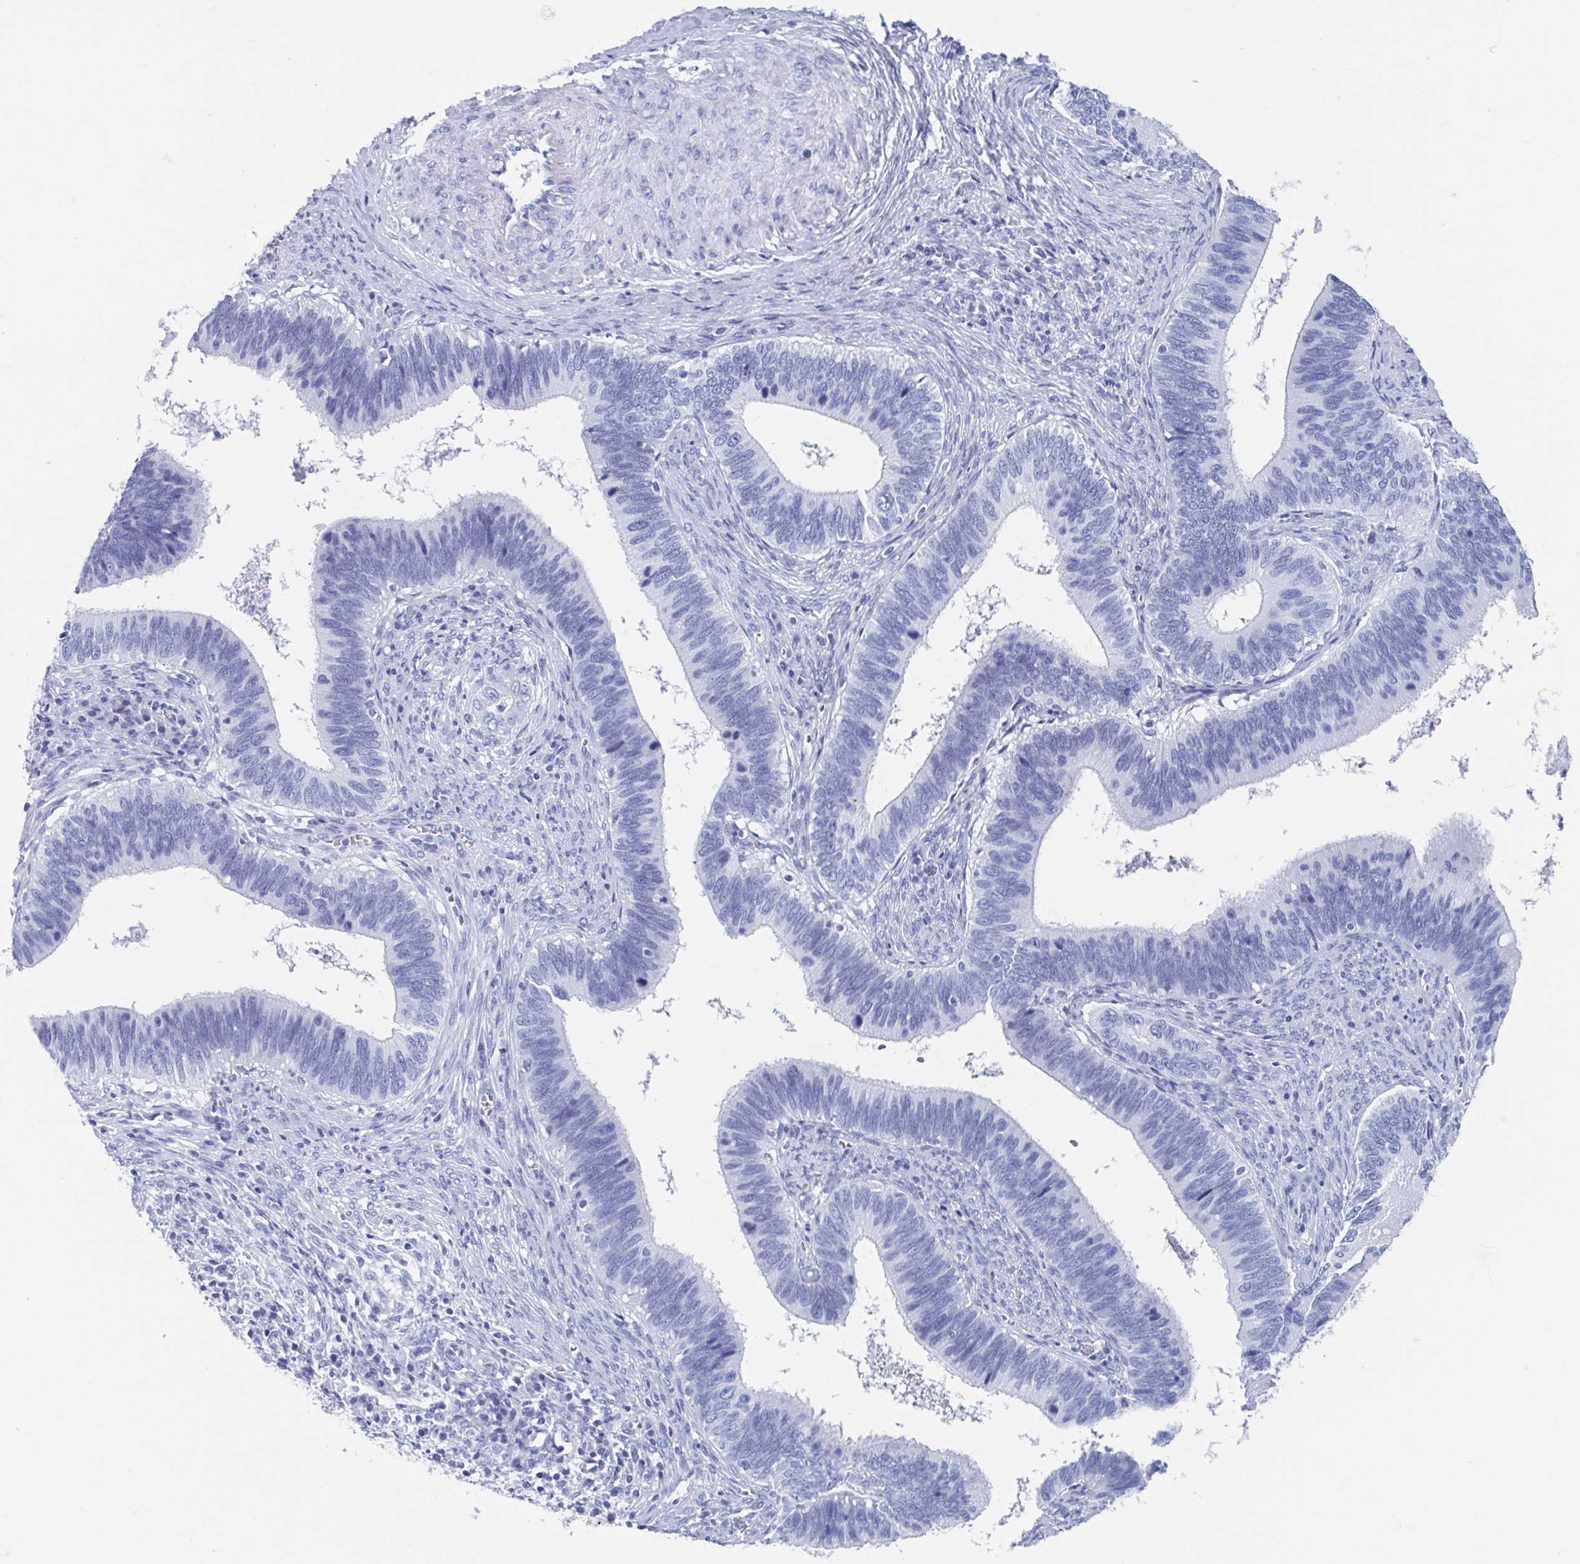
{"staining": {"intensity": "negative", "quantity": "none", "location": "none"}, "tissue": "cervical cancer", "cell_type": "Tumor cells", "image_type": "cancer", "snomed": [{"axis": "morphology", "description": "Adenocarcinoma, NOS"}, {"axis": "topography", "description": "Cervix"}], "caption": "An IHC image of cervical adenocarcinoma is shown. There is no staining in tumor cells of cervical adenocarcinoma. (DAB immunohistochemistry, high magnification).", "gene": "C10orf53", "patient": {"sex": "female", "age": 42}}